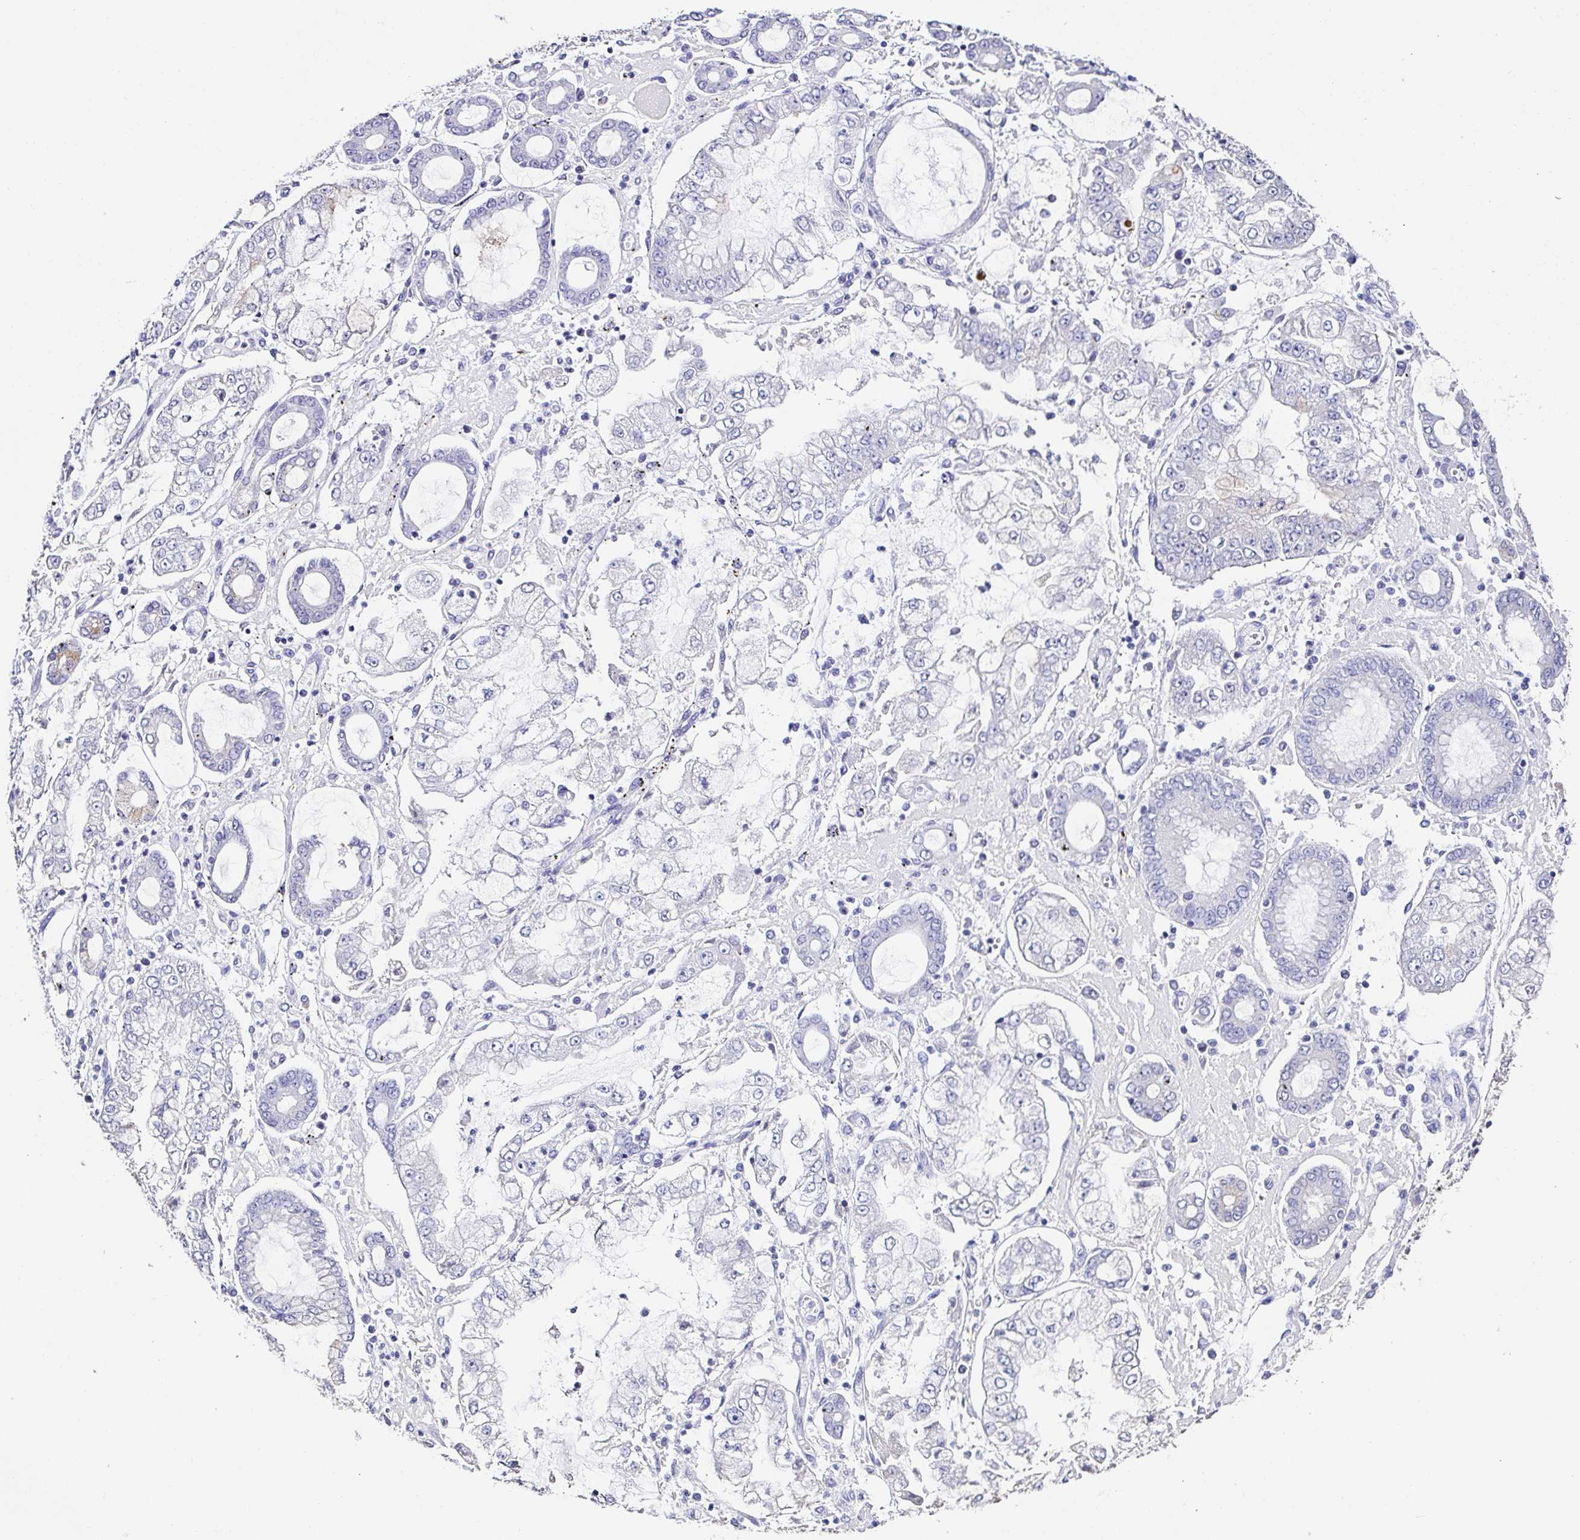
{"staining": {"intensity": "negative", "quantity": "none", "location": "none"}, "tissue": "stomach cancer", "cell_type": "Tumor cells", "image_type": "cancer", "snomed": [{"axis": "morphology", "description": "Adenocarcinoma, NOS"}, {"axis": "topography", "description": "Stomach"}], "caption": "The immunohistochemistry (IHC) micrograph has no significant staining in tumor cells of stomach cancer tissue.", "gene": "TMPRSS11E", "patient": {"sex": "male", "age": 76}}